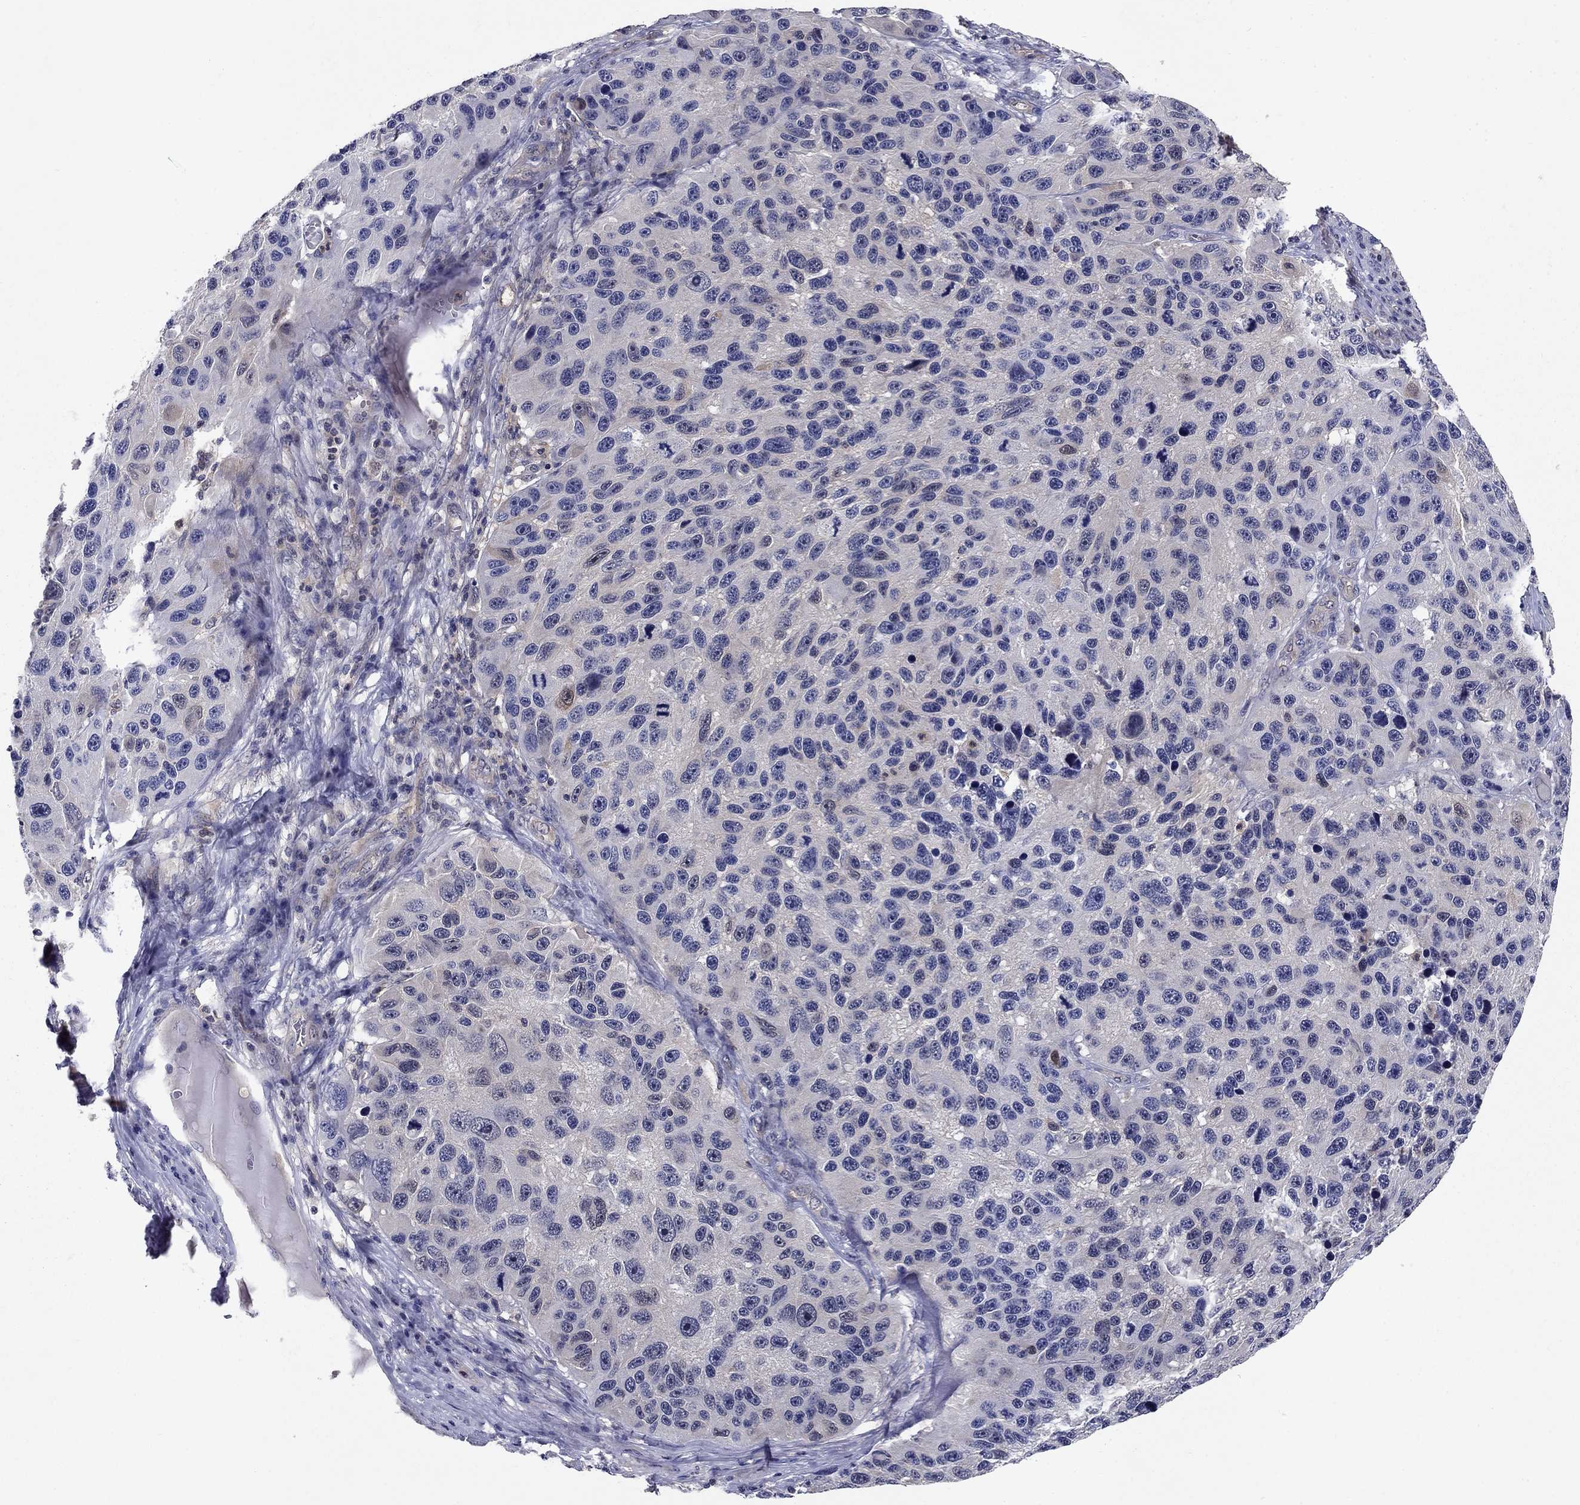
{"staining": {"intensity": "negative", "quantity": "none", "location": "none"}, "tissue": "melanoma", "cell_type": "Tumor cells", "image_type": "cancer", "snomed": [{"axis": "morphology", "description": "Malignant melanoma, NOS"}, {"axis": "topography", "description": "Skin"}], "caption": "Tumor cells are negative for protein expression in human malignant melanoma.", "gene": "GLTP", "patient": {"sex": "male", "age": 53}}